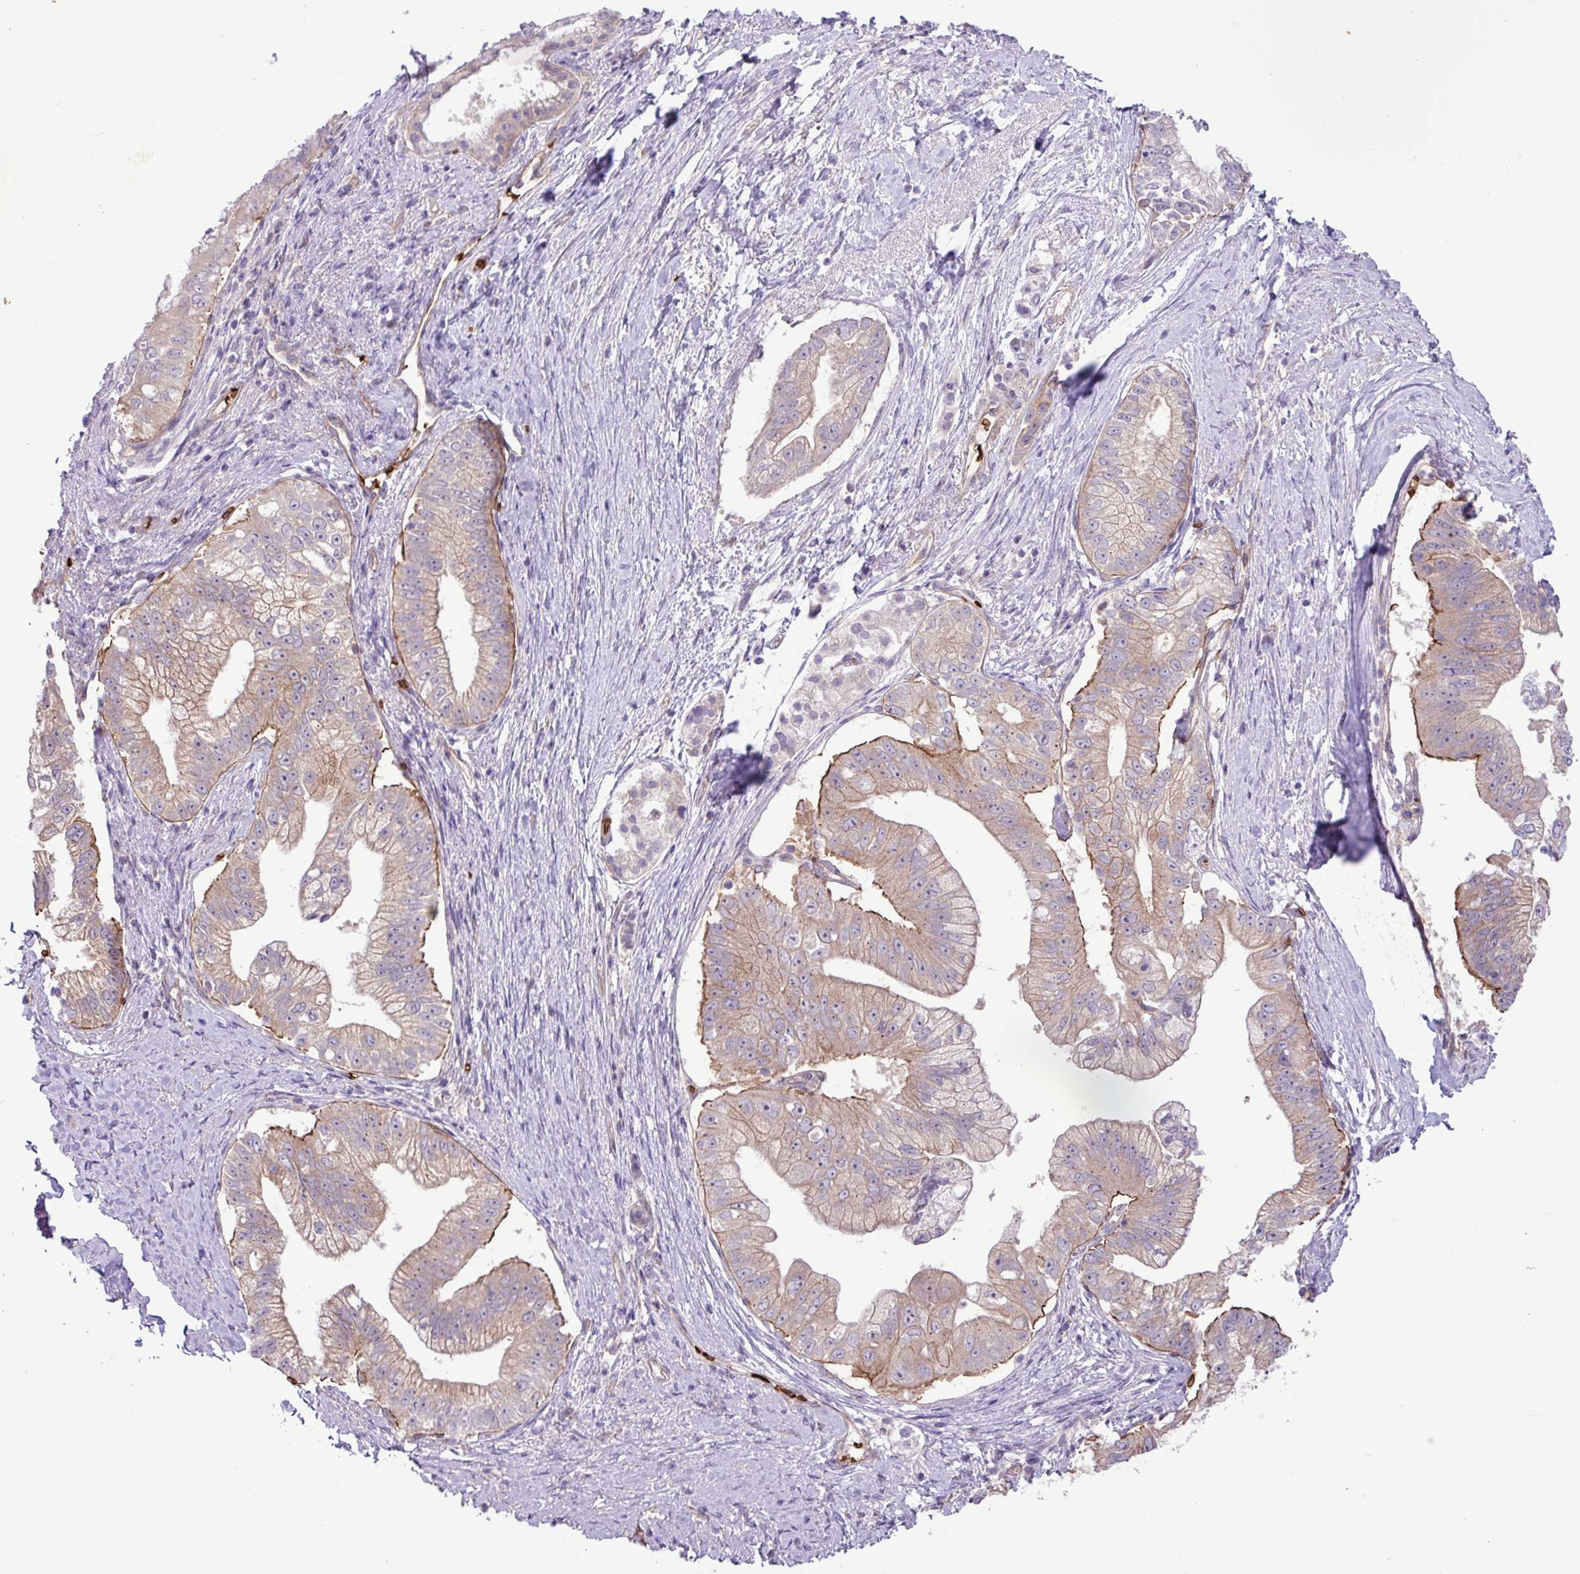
{"staining": {"intensity": "weak", "quantity": "25%-75%", "location": "cytoplasmic/membranous"}, "tissue": "pancreatic cancer", "cell_type": "Tumor cells", "image_type": "cancer", "snomed": [{"axis": "morphology", "description": "Adenocarcinoma, NOS"}, {"axis": "topography", "description": "Pancreas"}], "caption": "The micrograph demonstrates a brown stain indicating the presence of a protein in the cytoplasmic/membranous of tumor cells in adenocarcinoma (pancreatic). The staining is performed using DAB brown chromogen to label protein expression. The nuclei are counter-stained blue using hematoxylin.", "gene": "RAD21L1", "patient": {"sex": "male", "age": 70}}